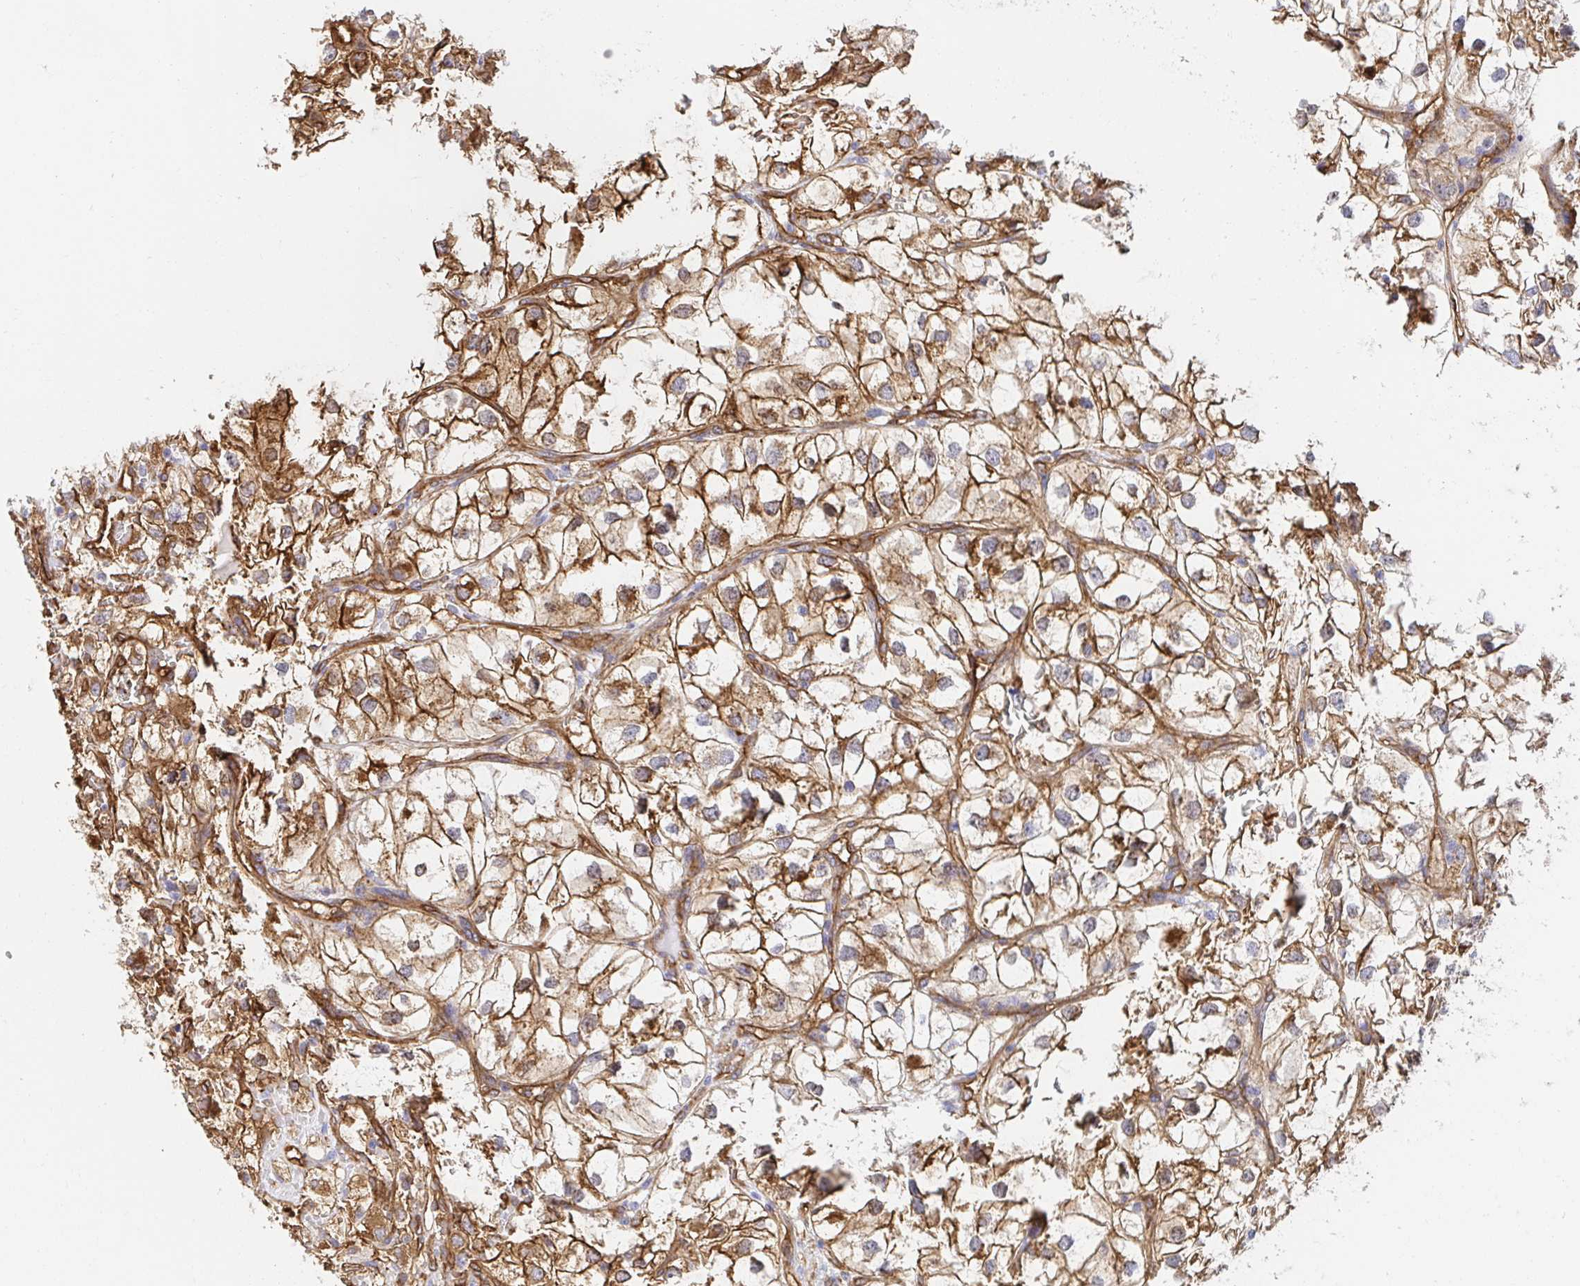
{"staining": {"intensity": "moderate", "quantity": "25%-75%", "location": "cytoplasmic/membranous"}, "tissue": "renal cancer", "cell_type": "Tumor cells", "image_type": "cancer", "snomed": [{"axis": "morphology", "description": "Adenocarcinoma, NOS"}, {"axis": "topography", "description": "Kidney"}], "caption": "Renal adenocarcinoma tissue exhibits moderate cytoplasmic/membranous staining in approximately 25%-75% of tumor cells", "gene": "CTTN", "patient": {"sex": "male", "age": 59}}